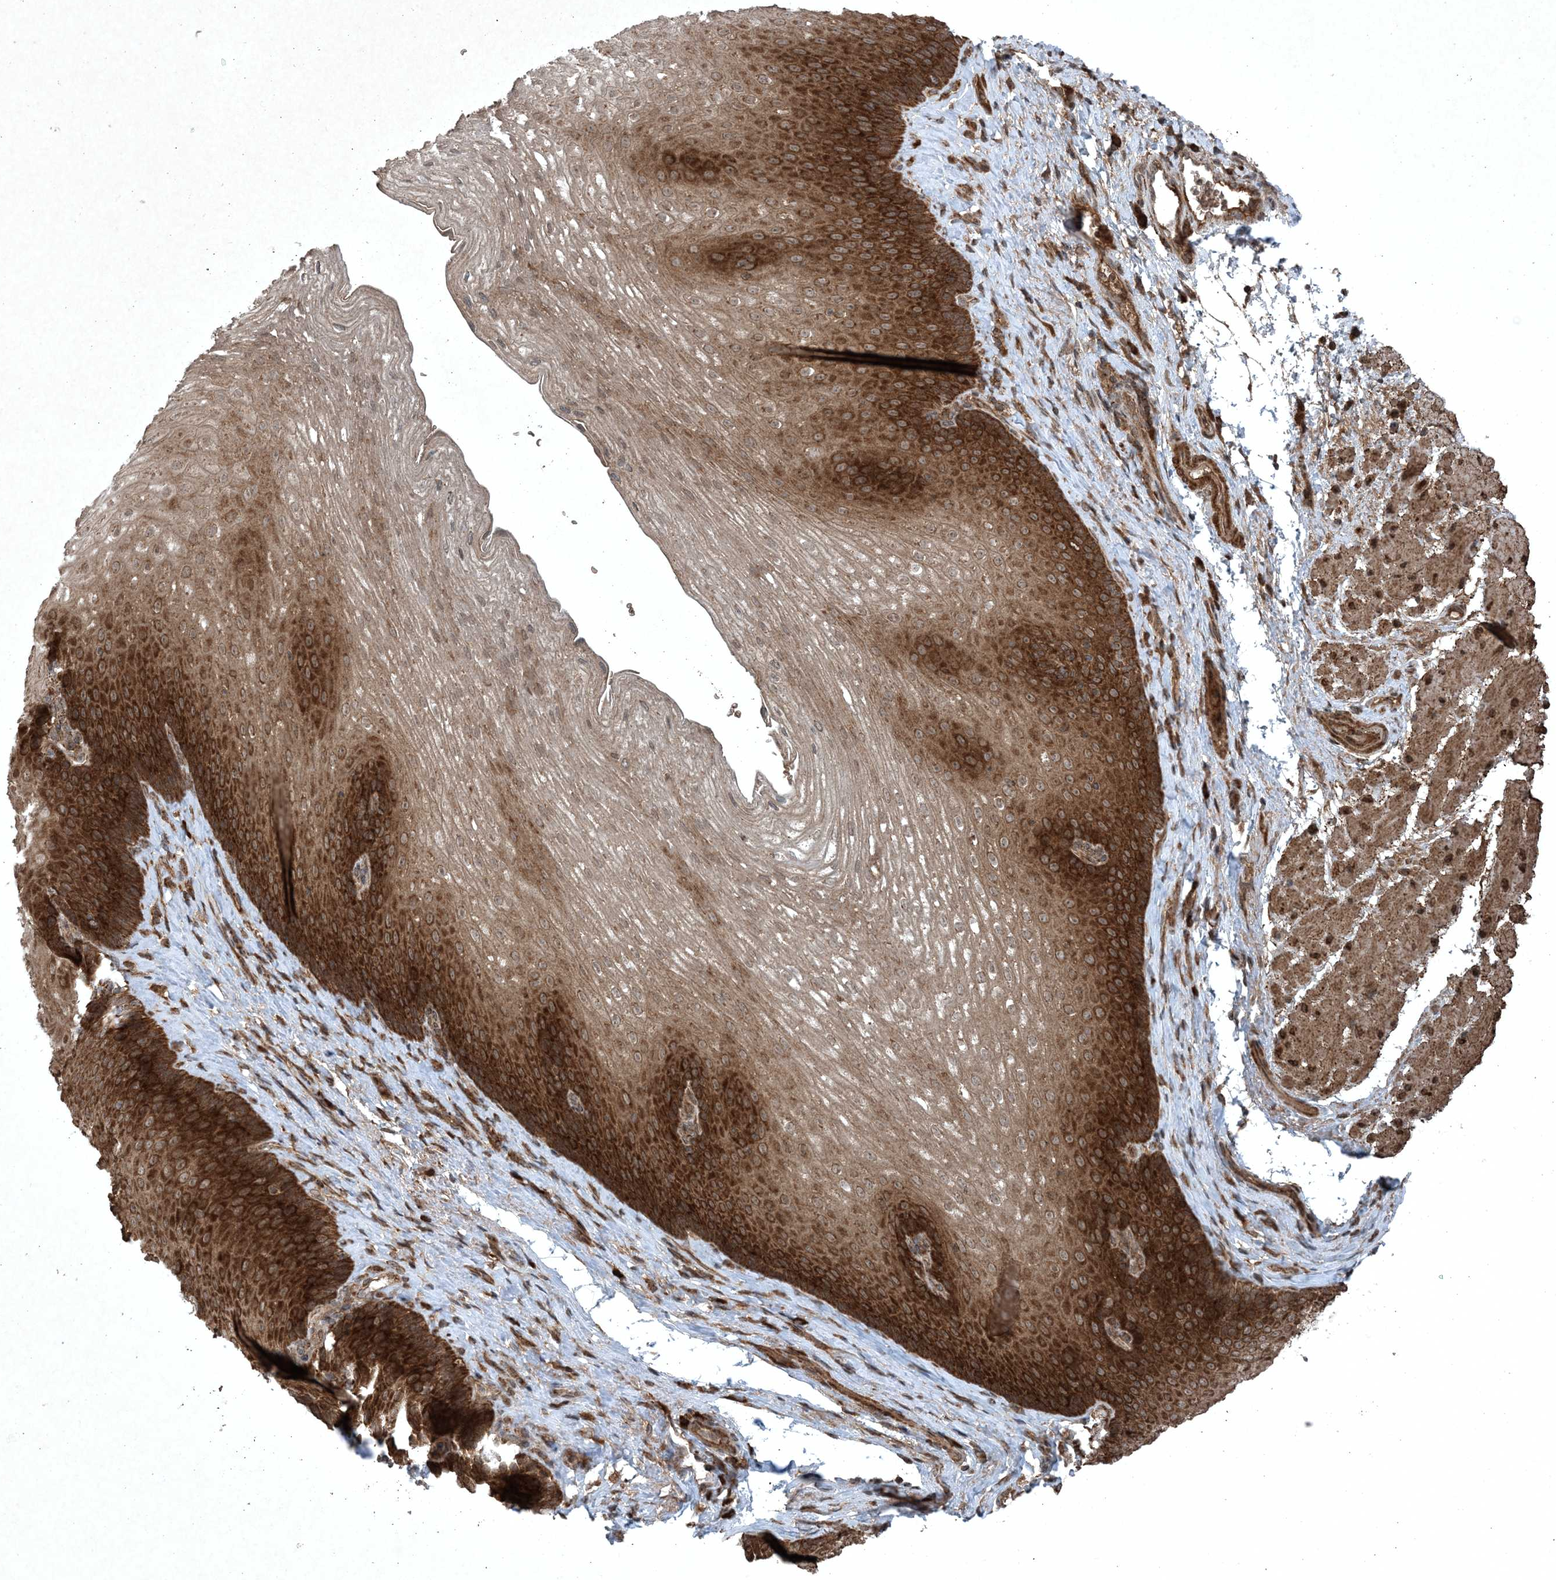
{"staining": {"intensity": "strong", "quantity": ">75%", "location": "cytoplasmic/membranous"}, "tissue": "esophagus", "cell_type": "Squamous epithelial cells", "image_type": "normal", "snomed": [{"axis": "morphology", "description": "Normal tissue, NOS"}, {"axis": "topography", "description": "Esophagus"}], "caption": "A brown stain highlights strong cytoplasmic/membranous staining of a protein in squamous epithelial cells of unremarkable human esophagus. (DAB IHC with brightfield microscopy, high magnification).", "gene": "GNG5", "patient": {"sex": "female", "age": 66}}